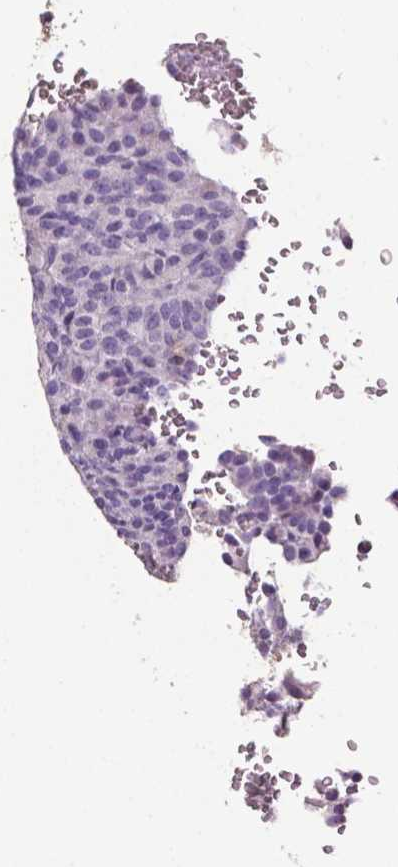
{"staining": {"intensity": "negative", "quantity": "none", "location": "none"}, "tissue": "carcinoid", "cell_type": "Tumor cells", "image_type": "cancer", "snomed": [{"axis": "morphology", "description": "Carcinoid, malignant, NOS"}, {"axis": "topography", "description": "Lung"}], "caption": "Tumor cells are negative for protein expression in human malignant carcinoid. (DAB immunohistochemistry (IHC) visualized using brightfield microscopy, high magnification).", "gene": "PSAT1", "patient": {"sex": "male", "age": 70}}